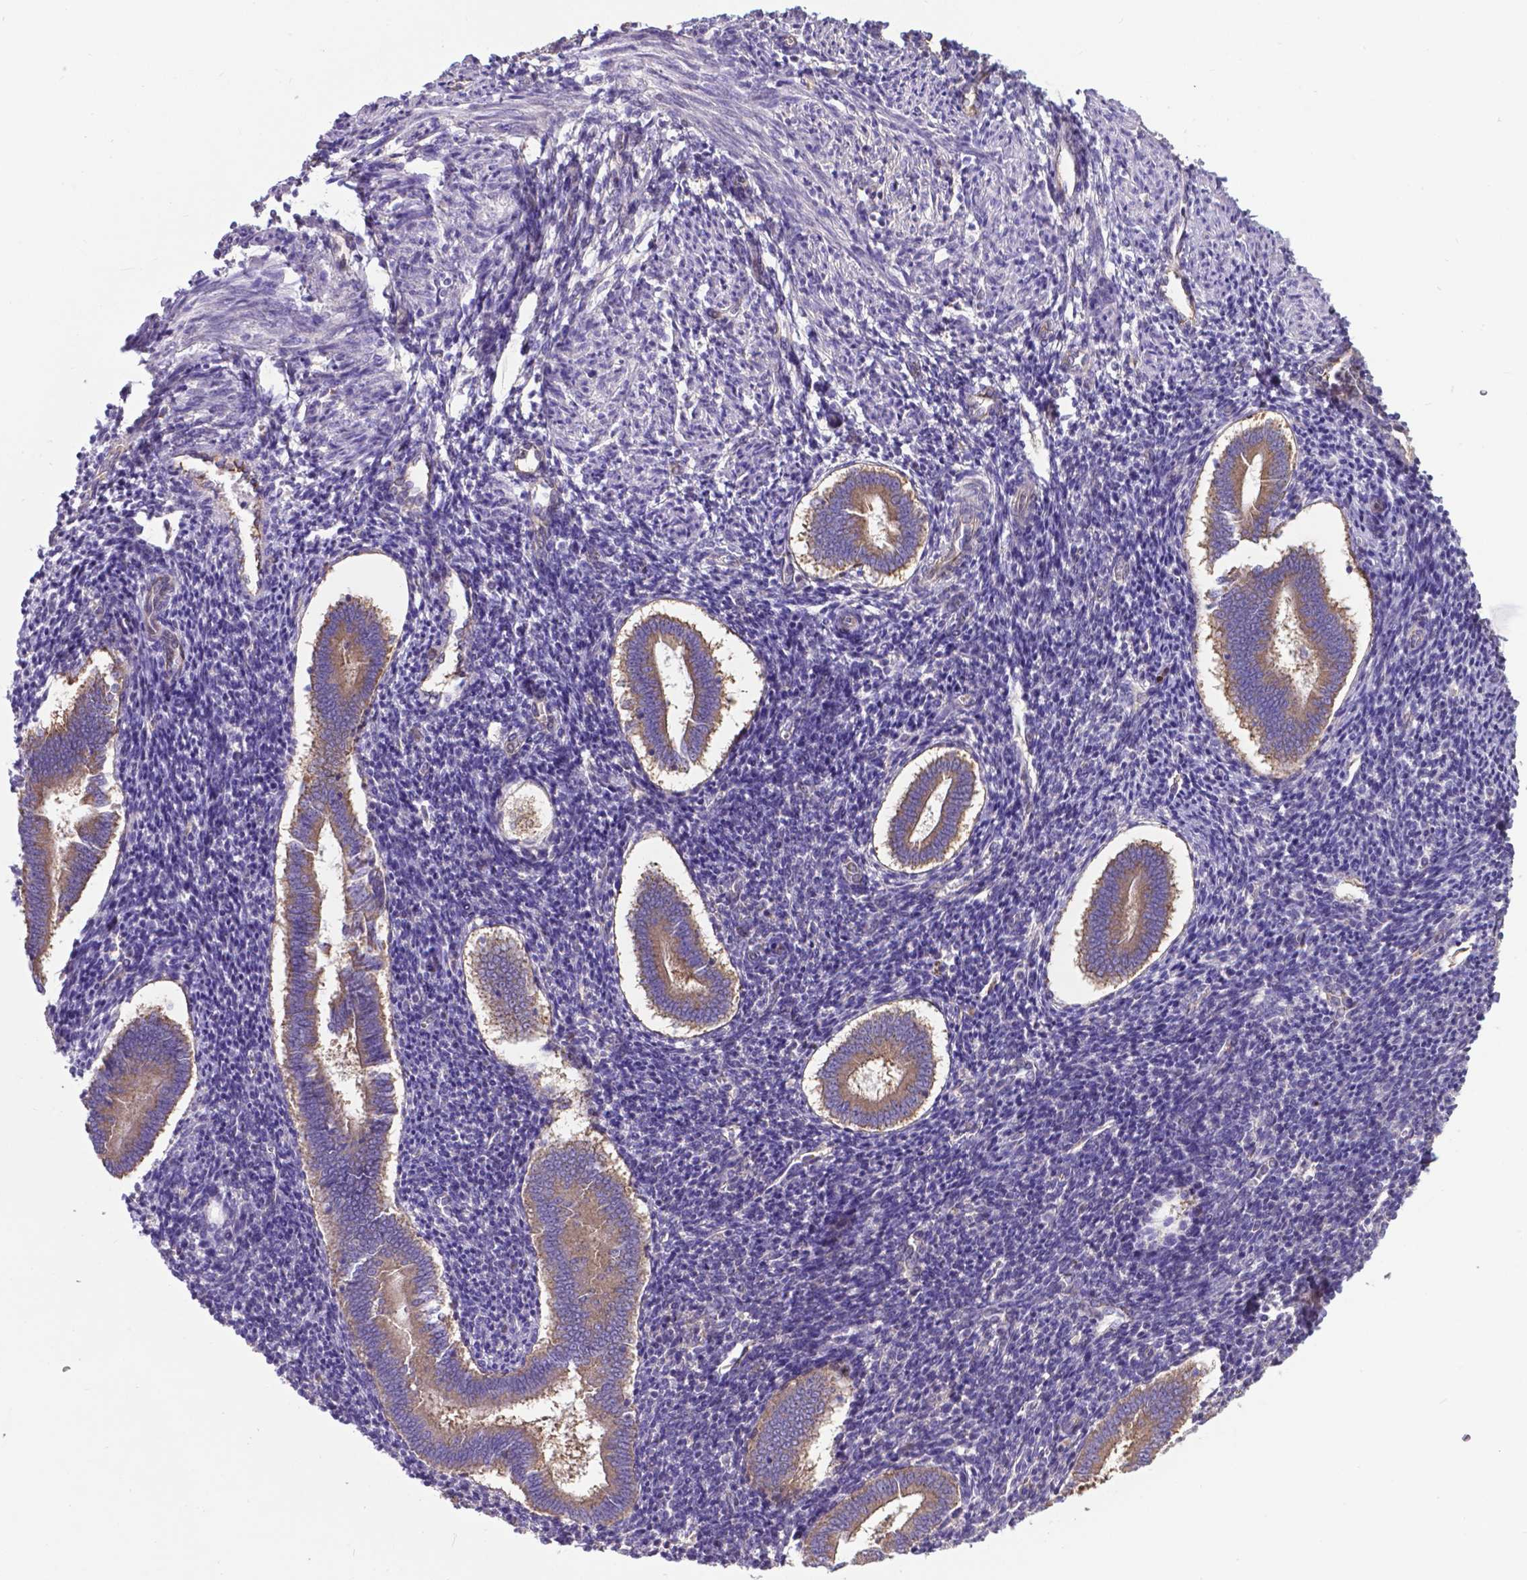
{"staining": {"intensity": "negative", "quantity": "none", "location": "none"}, "tissue": "endometrium", "cell_type": "Cells in endometrial stroma", "image_type": "normal", "snomed": [{"axis": "morphology", "description": "Normal tissue, NOS"}, {"axis": "topography", "description": "Endometrium"}], "caption": "Protein analysis of unremarkable endometrium displays no significant staining in cells in endometrial stroma.", "gene": "RPL6", "patient": {"sex": "female", "age": 25}}